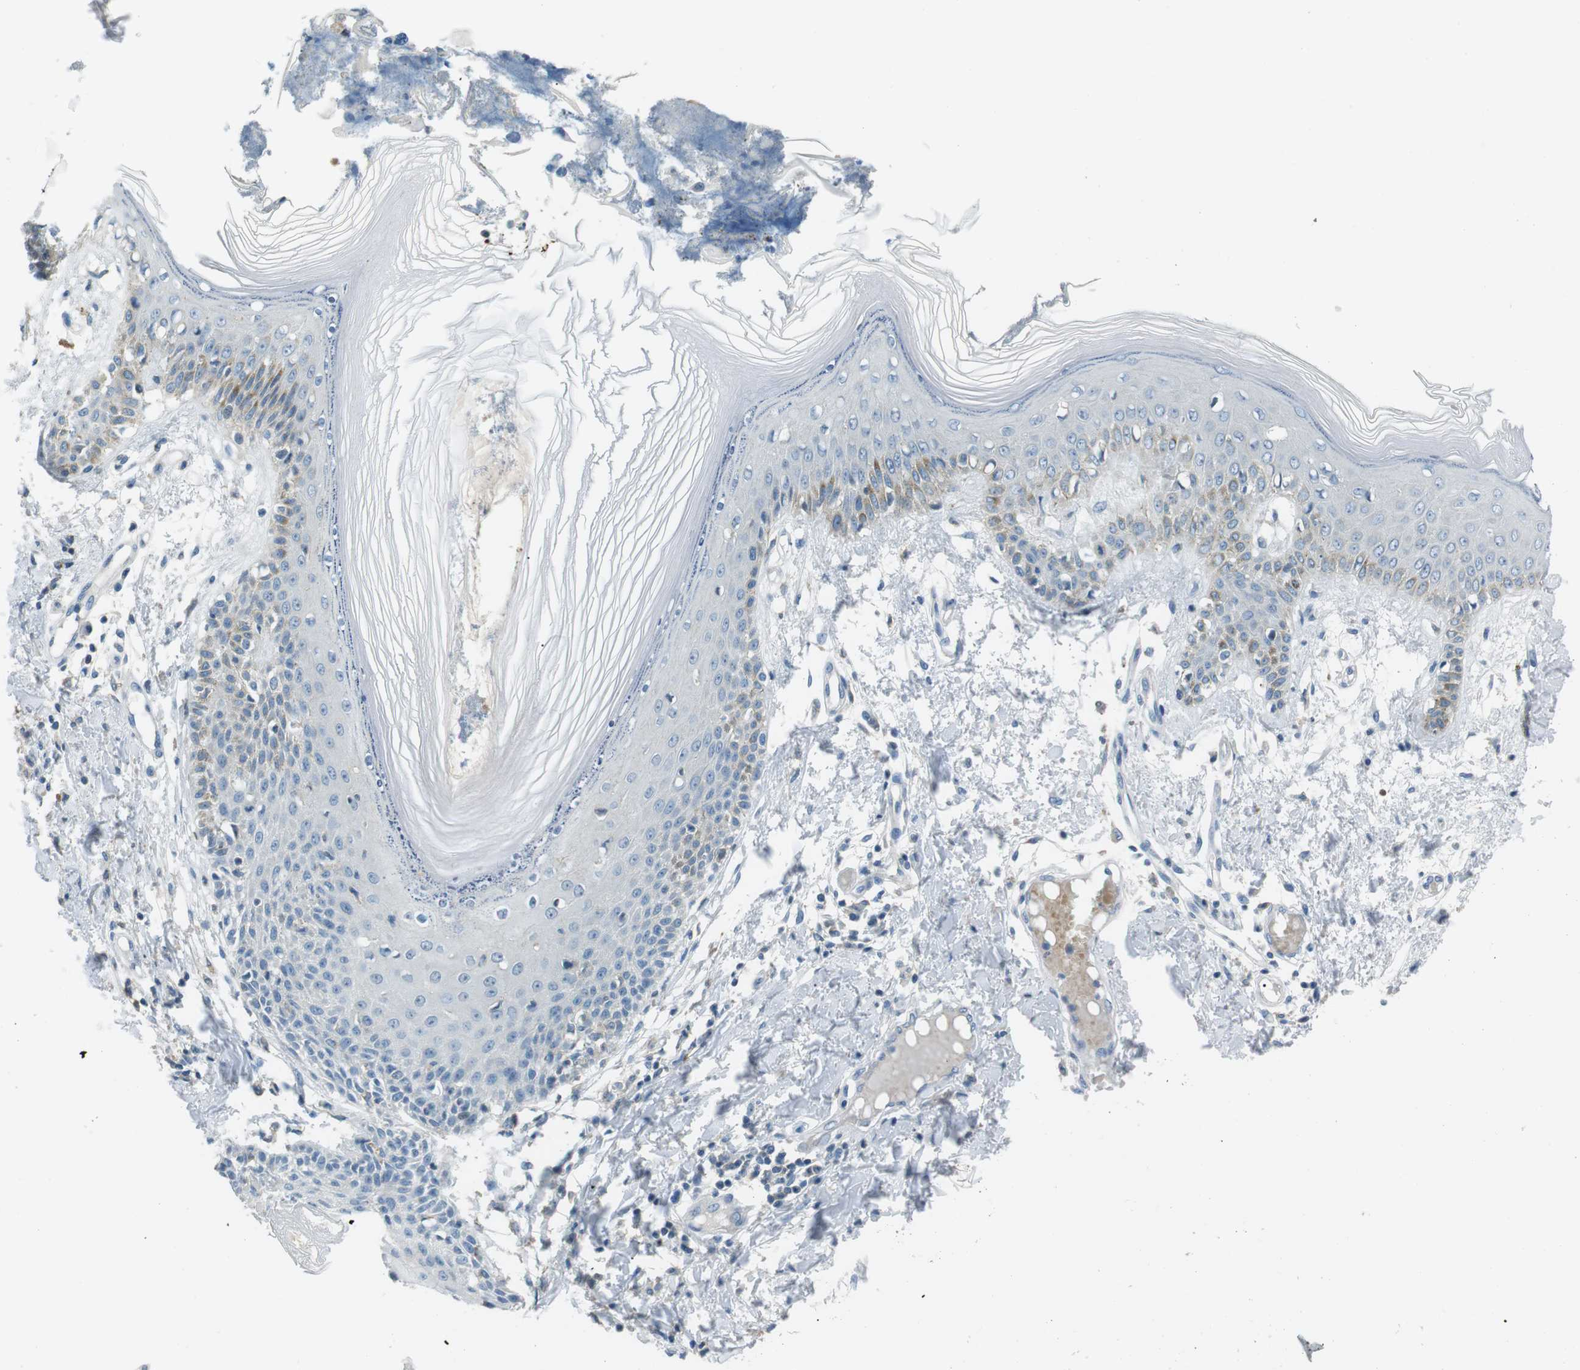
{"staining": {"intensity": "negative", "quantity": "none", "location": "none"}, "tissue": "skin", "cell_type": "Fibroblasts", "image_type": "normal", "snomed": [{"axis": "morphology", "description": "Normal tissue, NOS"}, {"axis": "topography", "description": "Skin"}], "caption": "Image shows no significant protein positivity in fibroblasts of normal skin. (Brightfield microscopy of DAB (3,3'-diaminobenzidine) IHC at high magnification).", "gene": "ARVCF", "patient": {"sex": "male", "age": 53}}